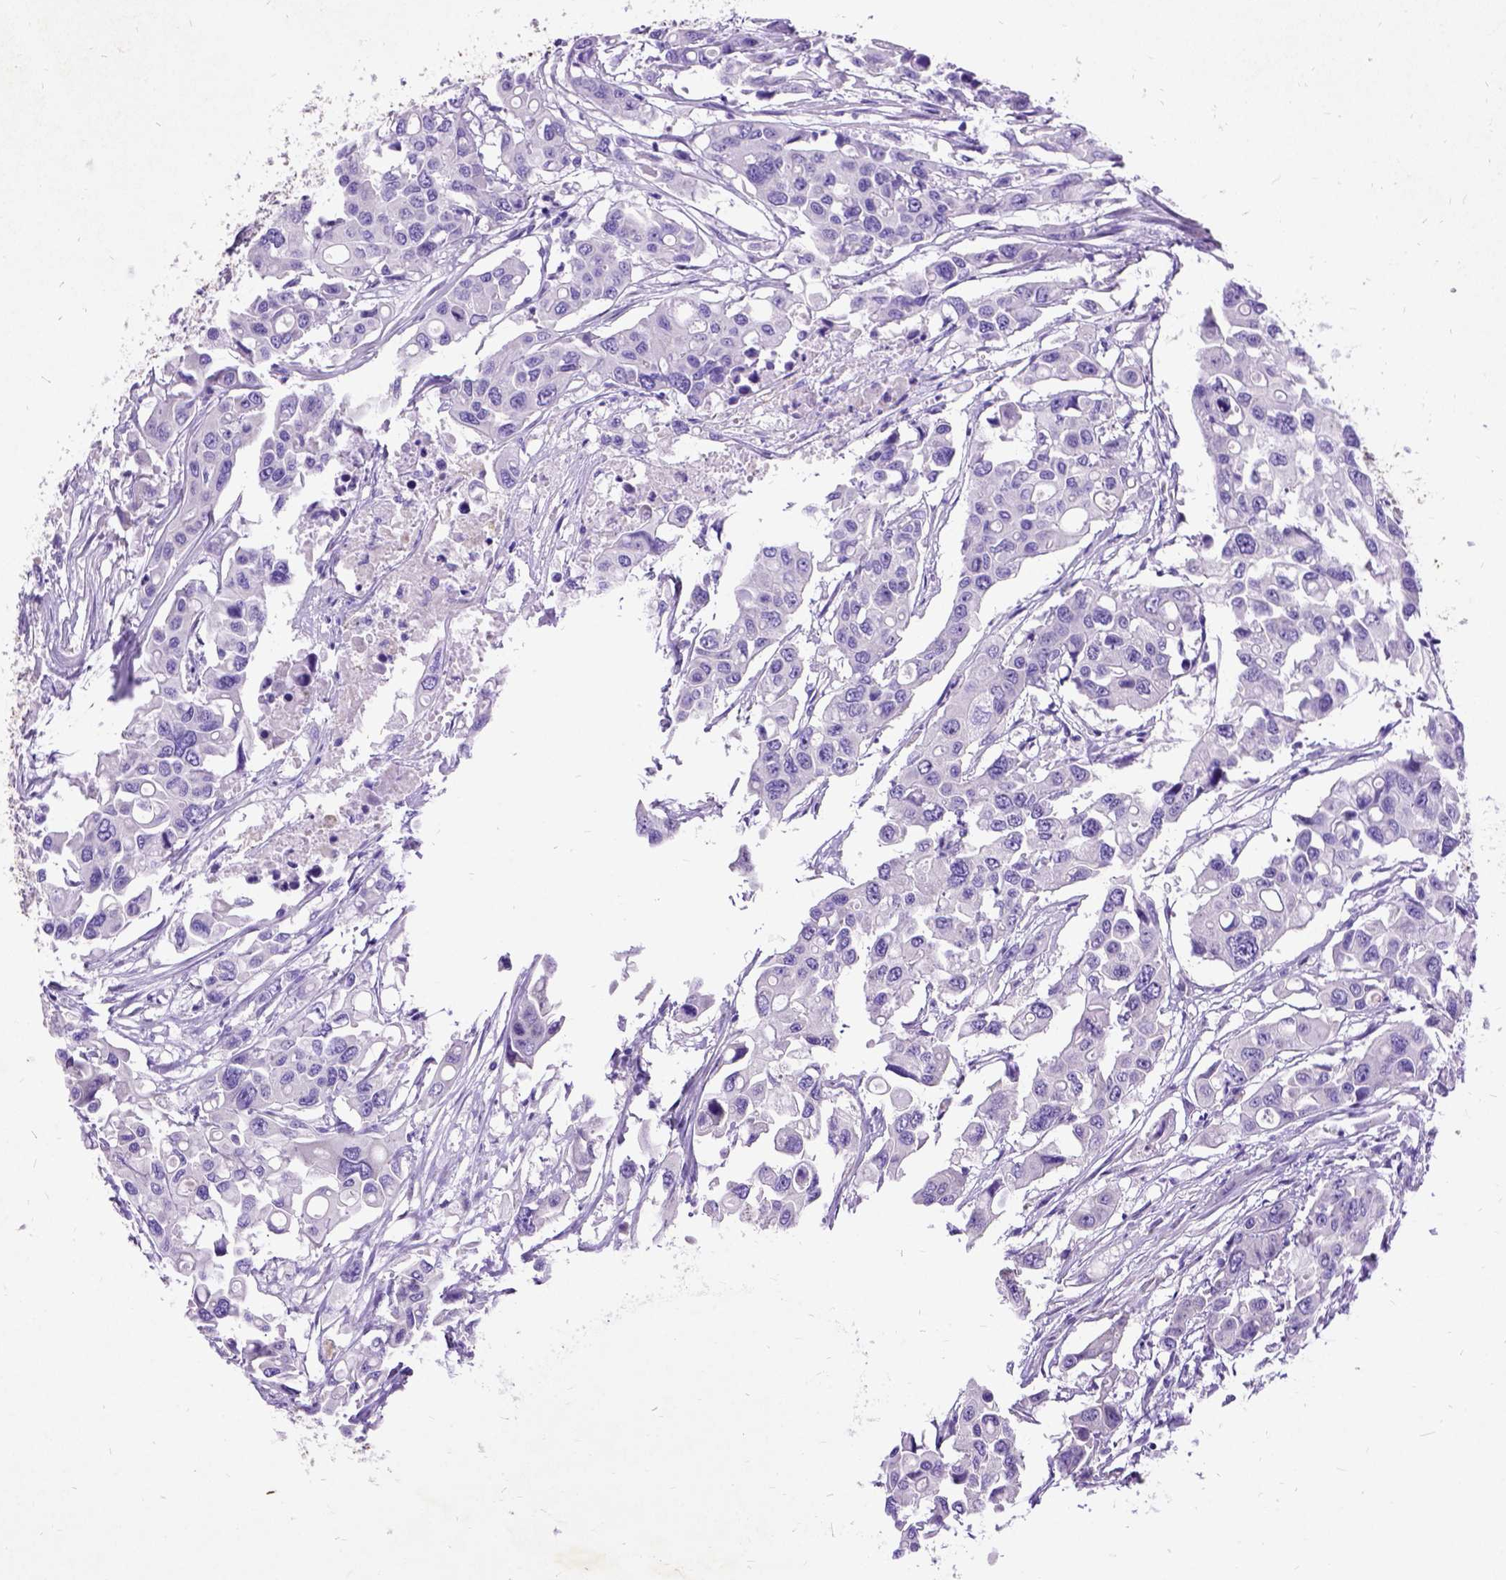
{"staining": {"intensity": "negative", "quantity": "none", "location": "none"}, "tissue": "colorectal cancer", "cell_type": "Tumor cells", "image_type": "cancer", "snomed": [{"axis": "morphology", "description": "Adenocarcinoma, NOS"}, {"axis": "topography", "description": "Colon"}], "caption": "Immunohistochemistry (IHC) micrograph of human colorectal cancer (adenocarcinoma) stained for a protein (brown), which exhibits no staining in tumor cells.", "gene": "CFAP54", "patient": {"sex": "male", "age": 77}}